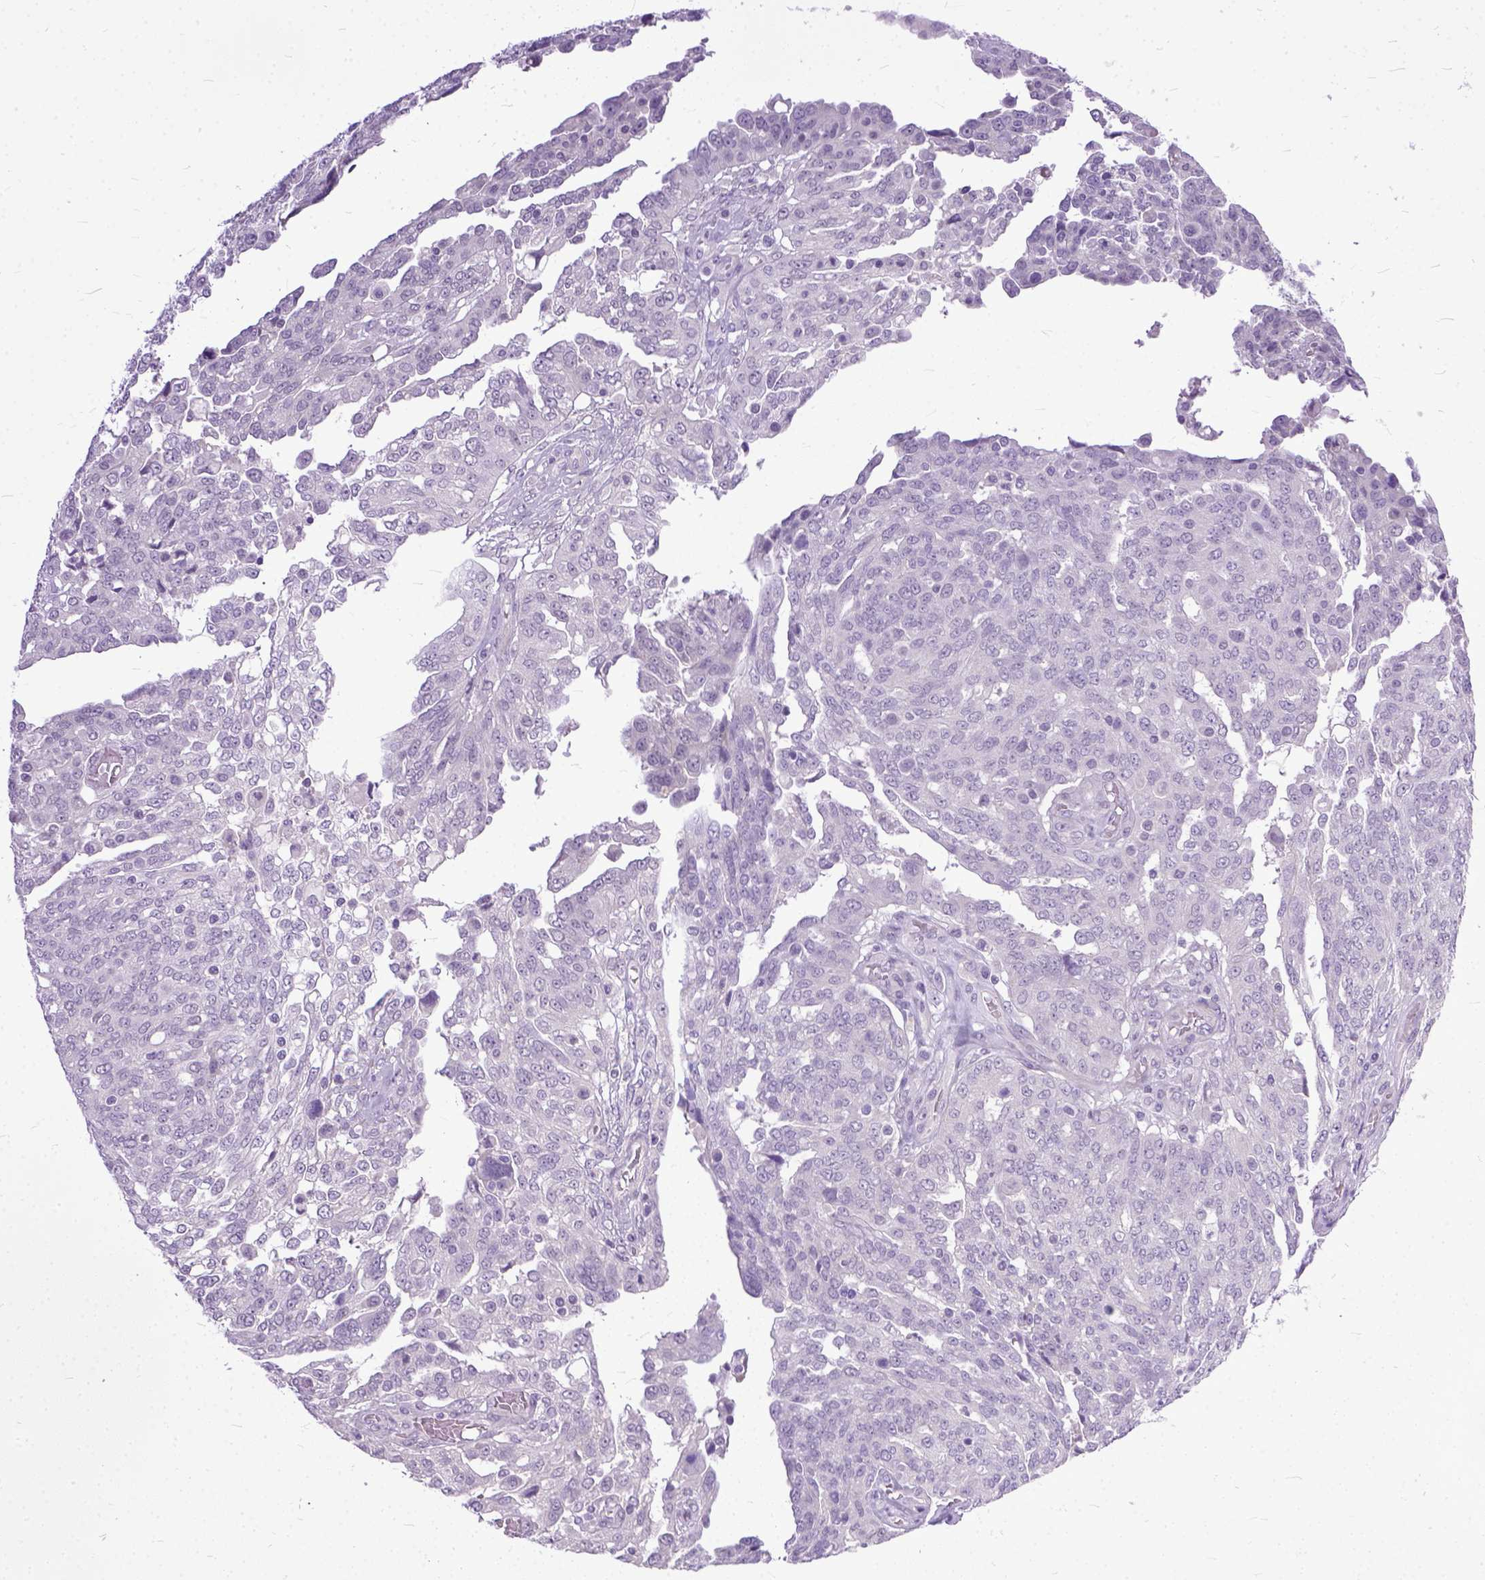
{"staining": {"intensity": "negative", "quantity": "none", "location": "none"}, "tissue": "ovarian cancer", "cell_type": "Tumor cells", "image_type": "cancer", "snomed": [{"axis": "morphology", "description": "Cystadenocarcinoma, serous, NOS"}, {"axis": "topography", "description": "Ovary"}], "caption": "DAB (3,3'-diaminobenzidine) immunohistochemical staining of ovarian serous cystadenocarcinoma demonstrates no significant positivity in tumor cells.", "gene": "TCEAL7", "patient": {"sex": "female", "age": 67}}